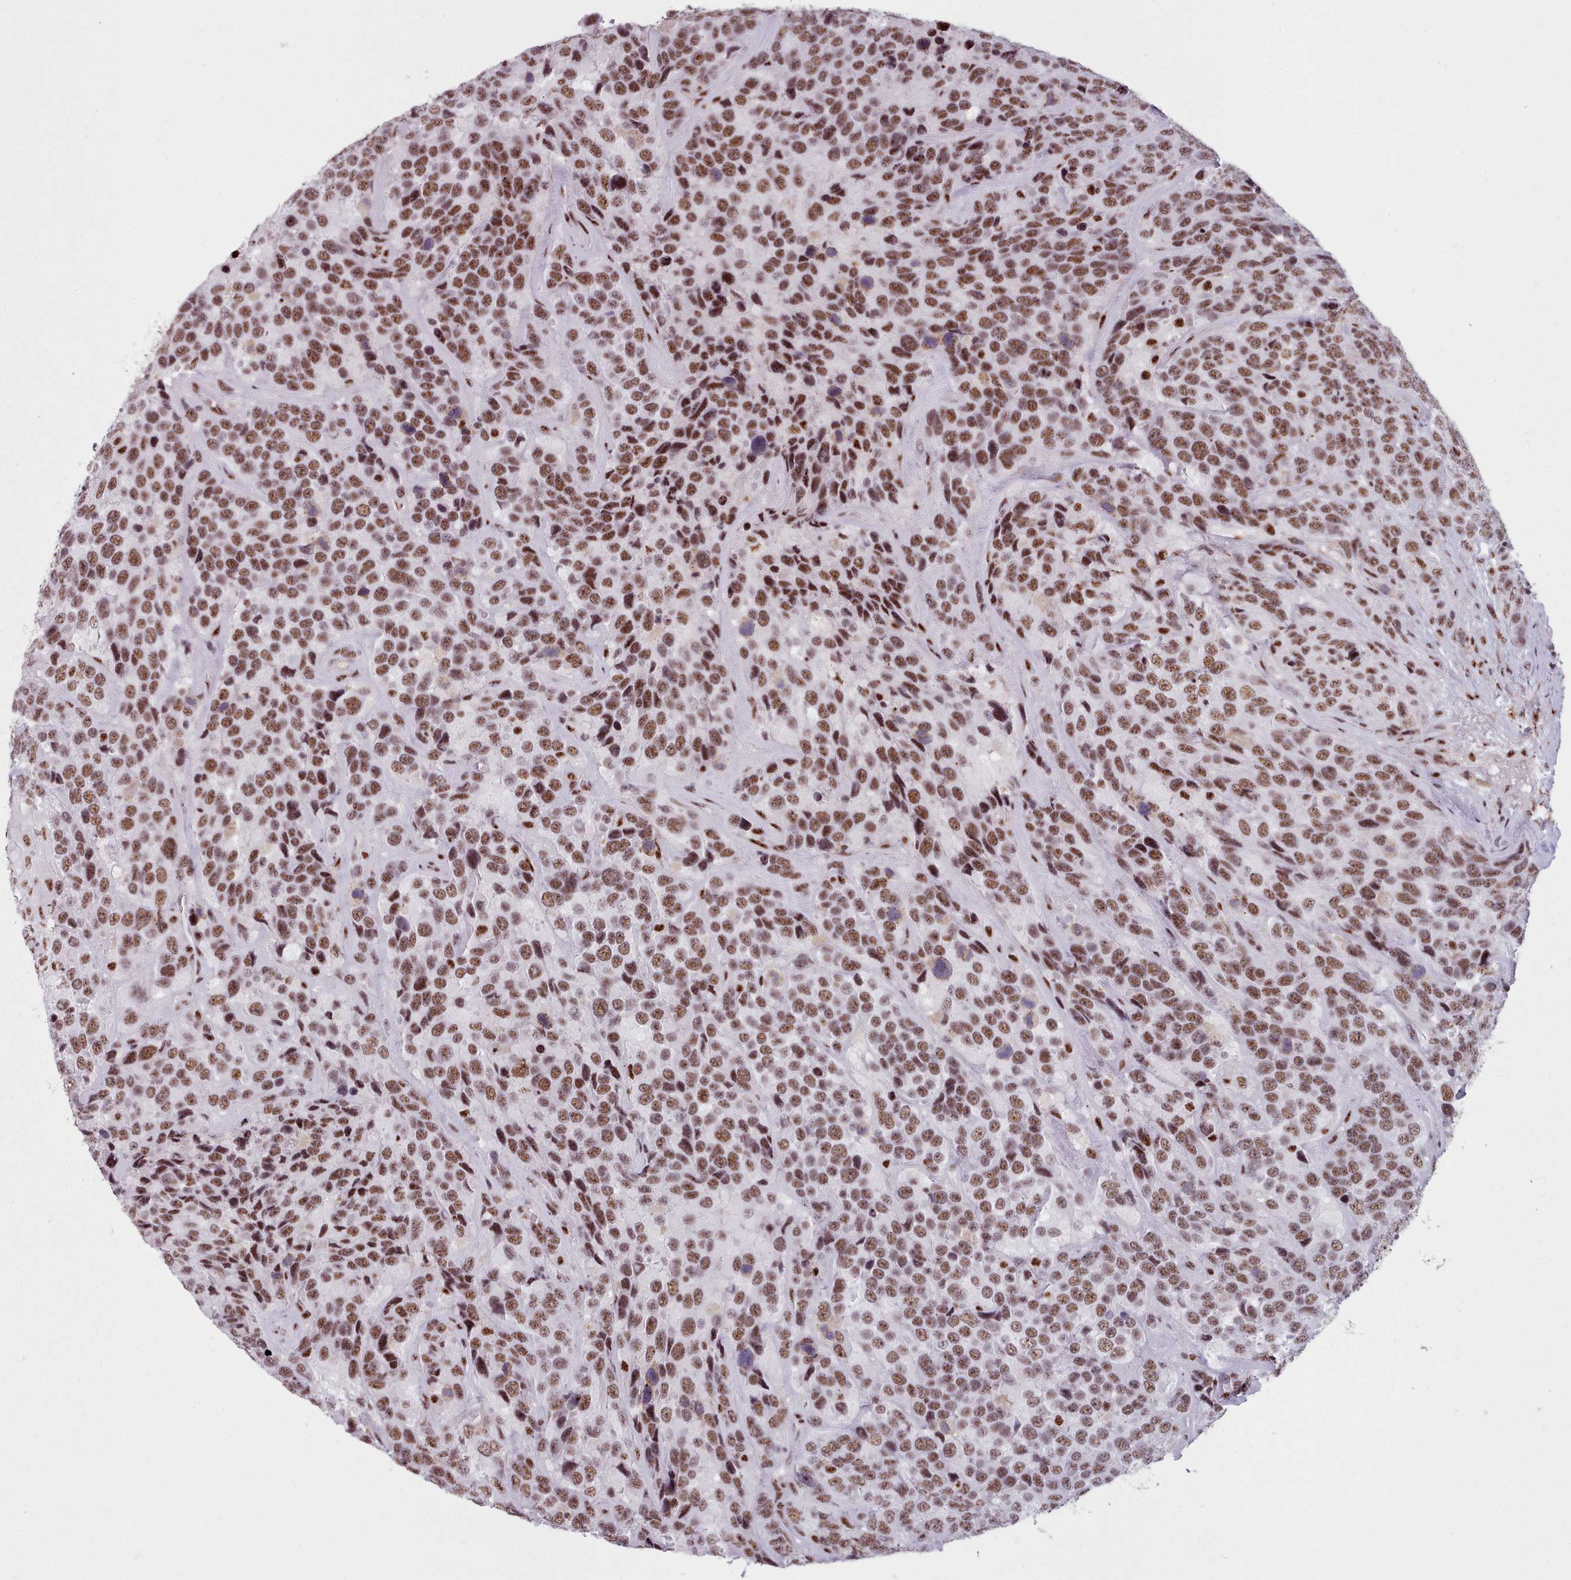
{"staining": {"intensity": "moderate", "quantity": ">75%", "location": "nuclear"}, "tissue": "urothelial cancer", "cell_type": "Tumor cells", "image_type": "cancer", "snomed": [{"axis": "morphology", "description": "Urothelial carcinoma, High grade"}, {"axis": "topography", "description": "Urinary bladder"}], "caption": "Urothelial carcinoma (high-grade) stained with DAB immunohistochemistry exhibits medium levels of moderate nuclear staining in about >75% of tumor cells.", "gene": "SRRM1", "patient": {"sex": "female", "age": 70}}